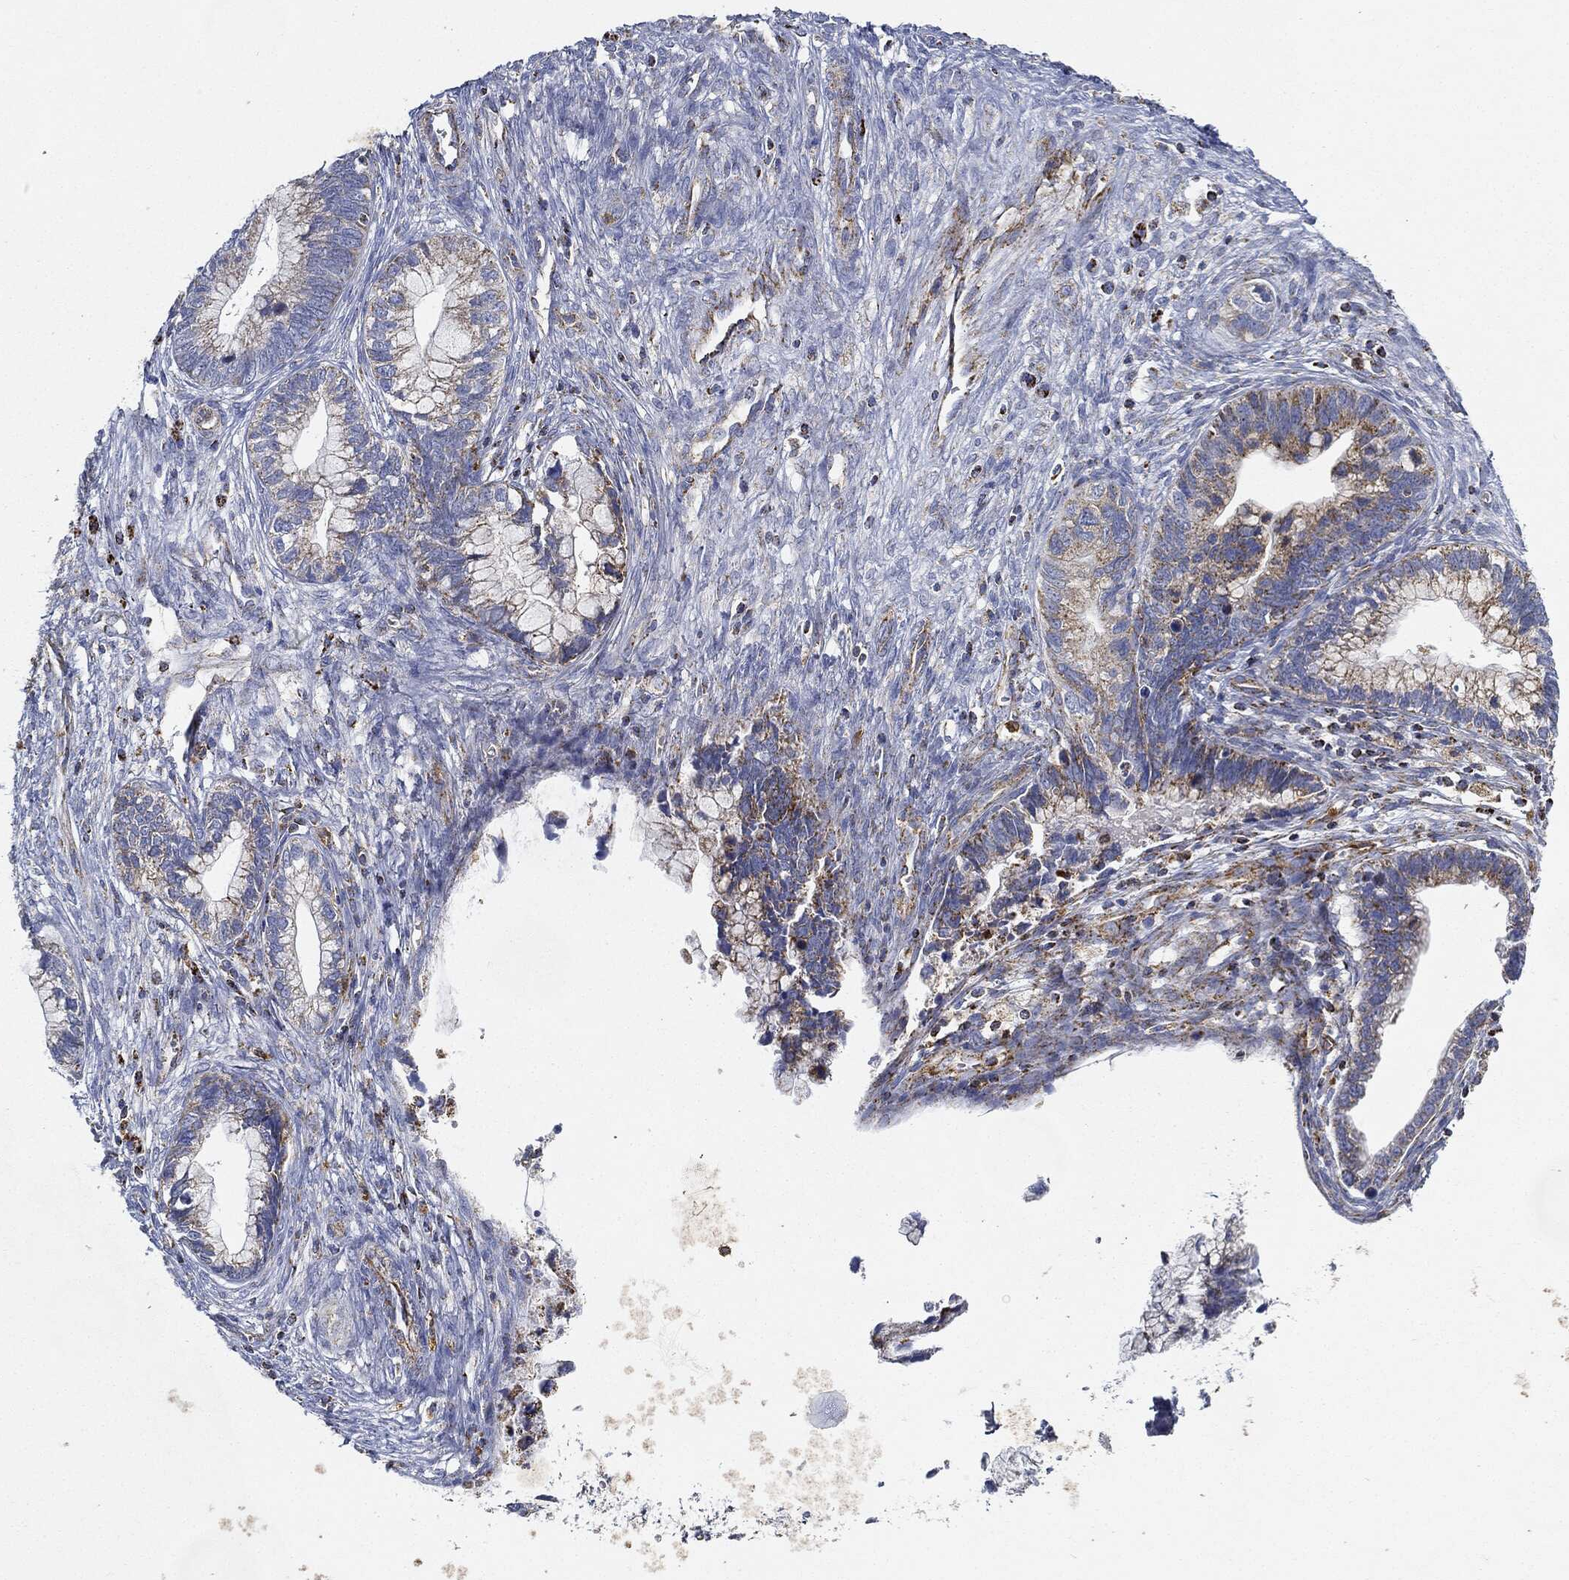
{"staining": {"intensity": "moderate", "quantity": ">75%", "location": "cytoplasmic/membranous"}, "tissue": "cervical cancer", "cell_type": "Tumor cells", "image_type": "cancer", "snomed": [{"axis": "morphology", "description": "Adenocarcinoma, NOS"}, {"axis": "topography", "description": "Cervix"}], "caption": "Cervical cancer (adenocarcinoma) stained for a protein demonstrates moderate cytoplasmic/membranous positivity in tumor cells.", "gene": "CAPN15", "patient": {"sex": "female", "age": 44}}